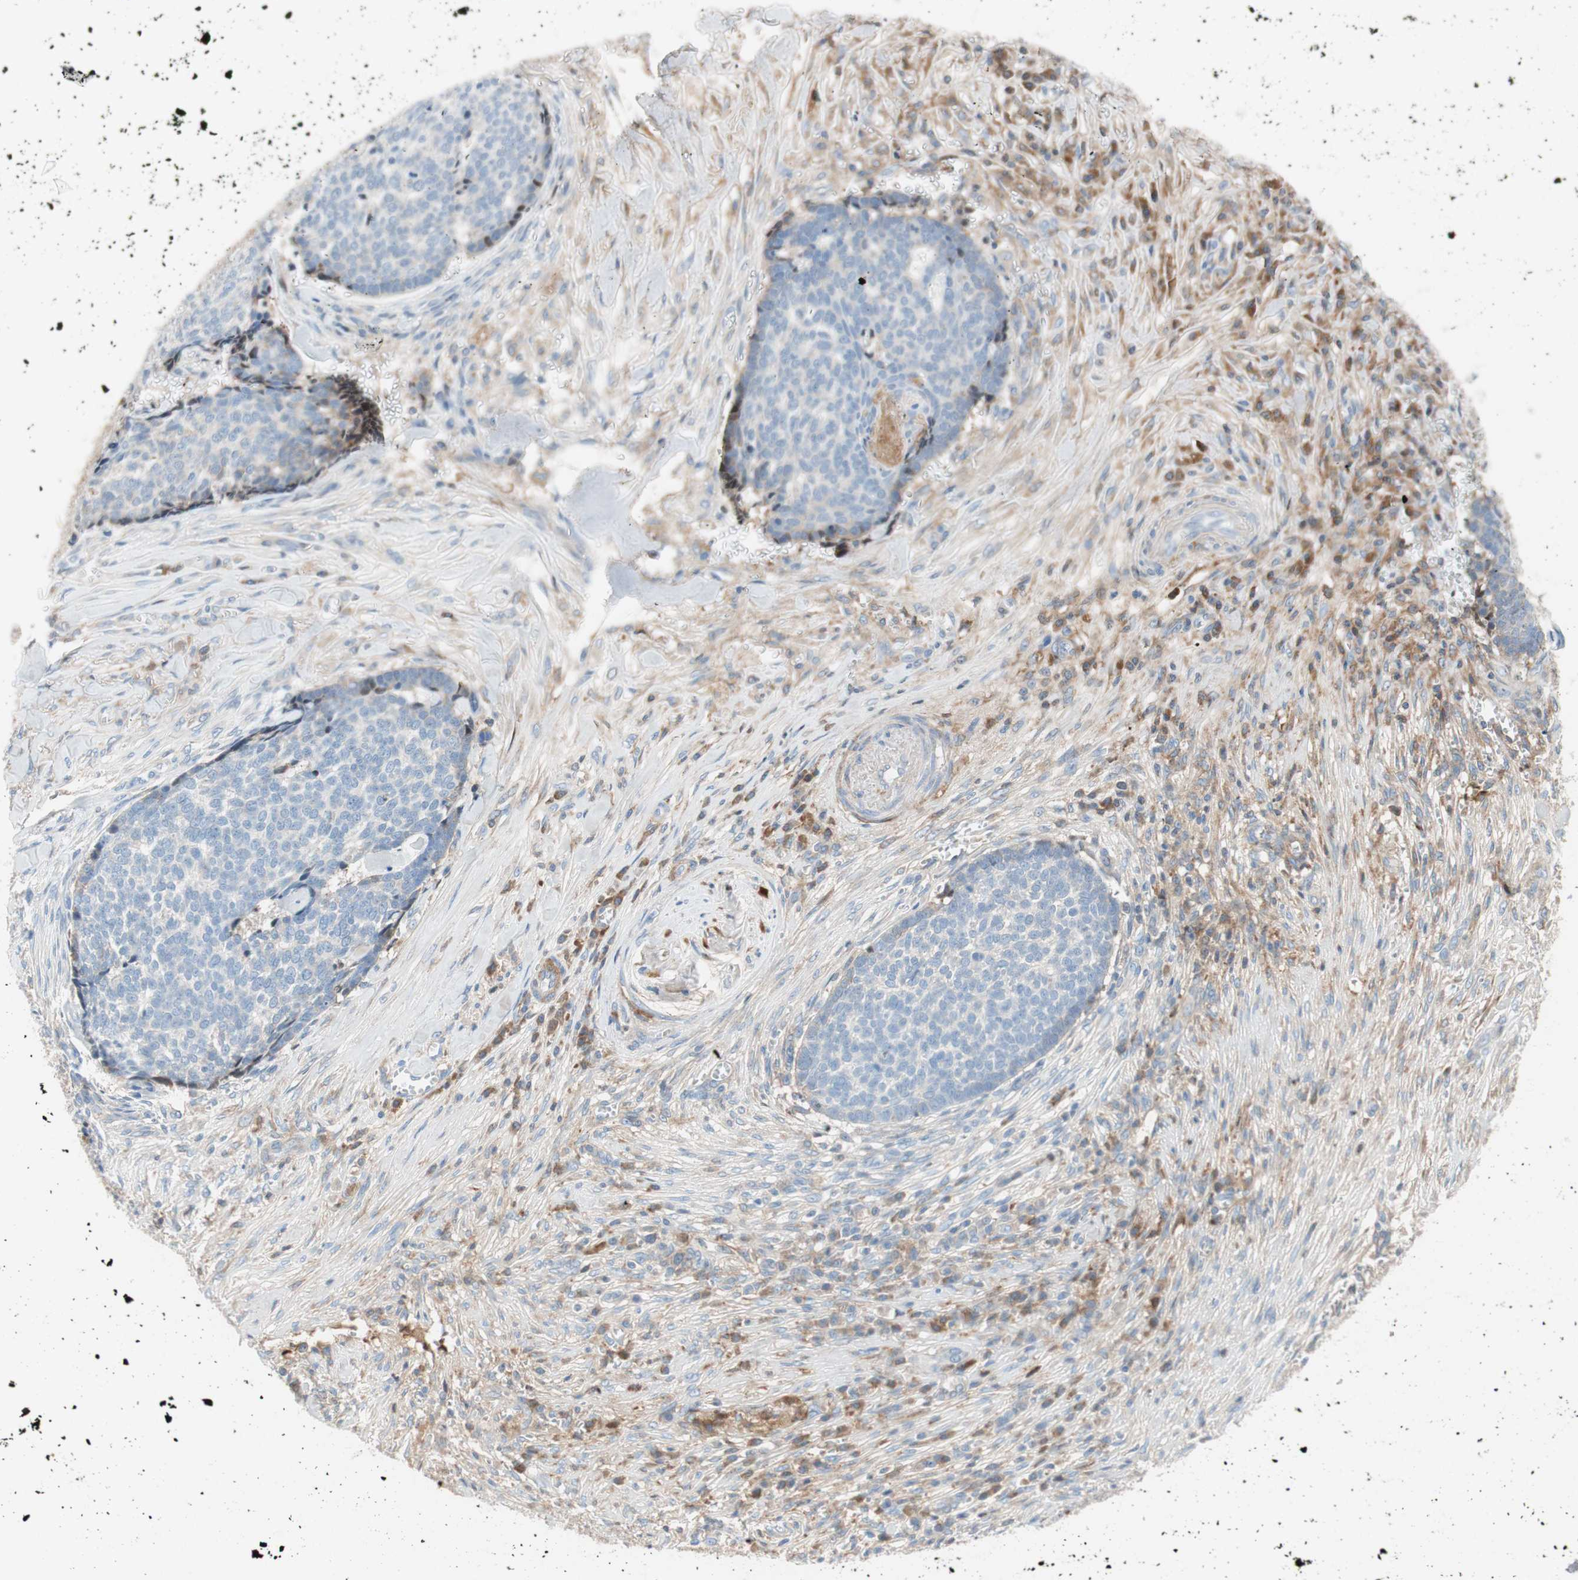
{"staining": {"intensity": "negative", "quantity": "none", "location": "none"}, "tissue": "skin cancer", "cell_type": "Tumor cells", "image_type": "cancer", "snomed": [{"axis": "morphology", "description": "Basal cell carcinoma"}, {"axis": "topography", "description": "Skin"}], "caption": "The micrograph exhibits no staining of tumor cells in skin cancer (basal cell carcinoma).", "gene": "RBP4", "patient": {"sex": "male", "age": 84}}